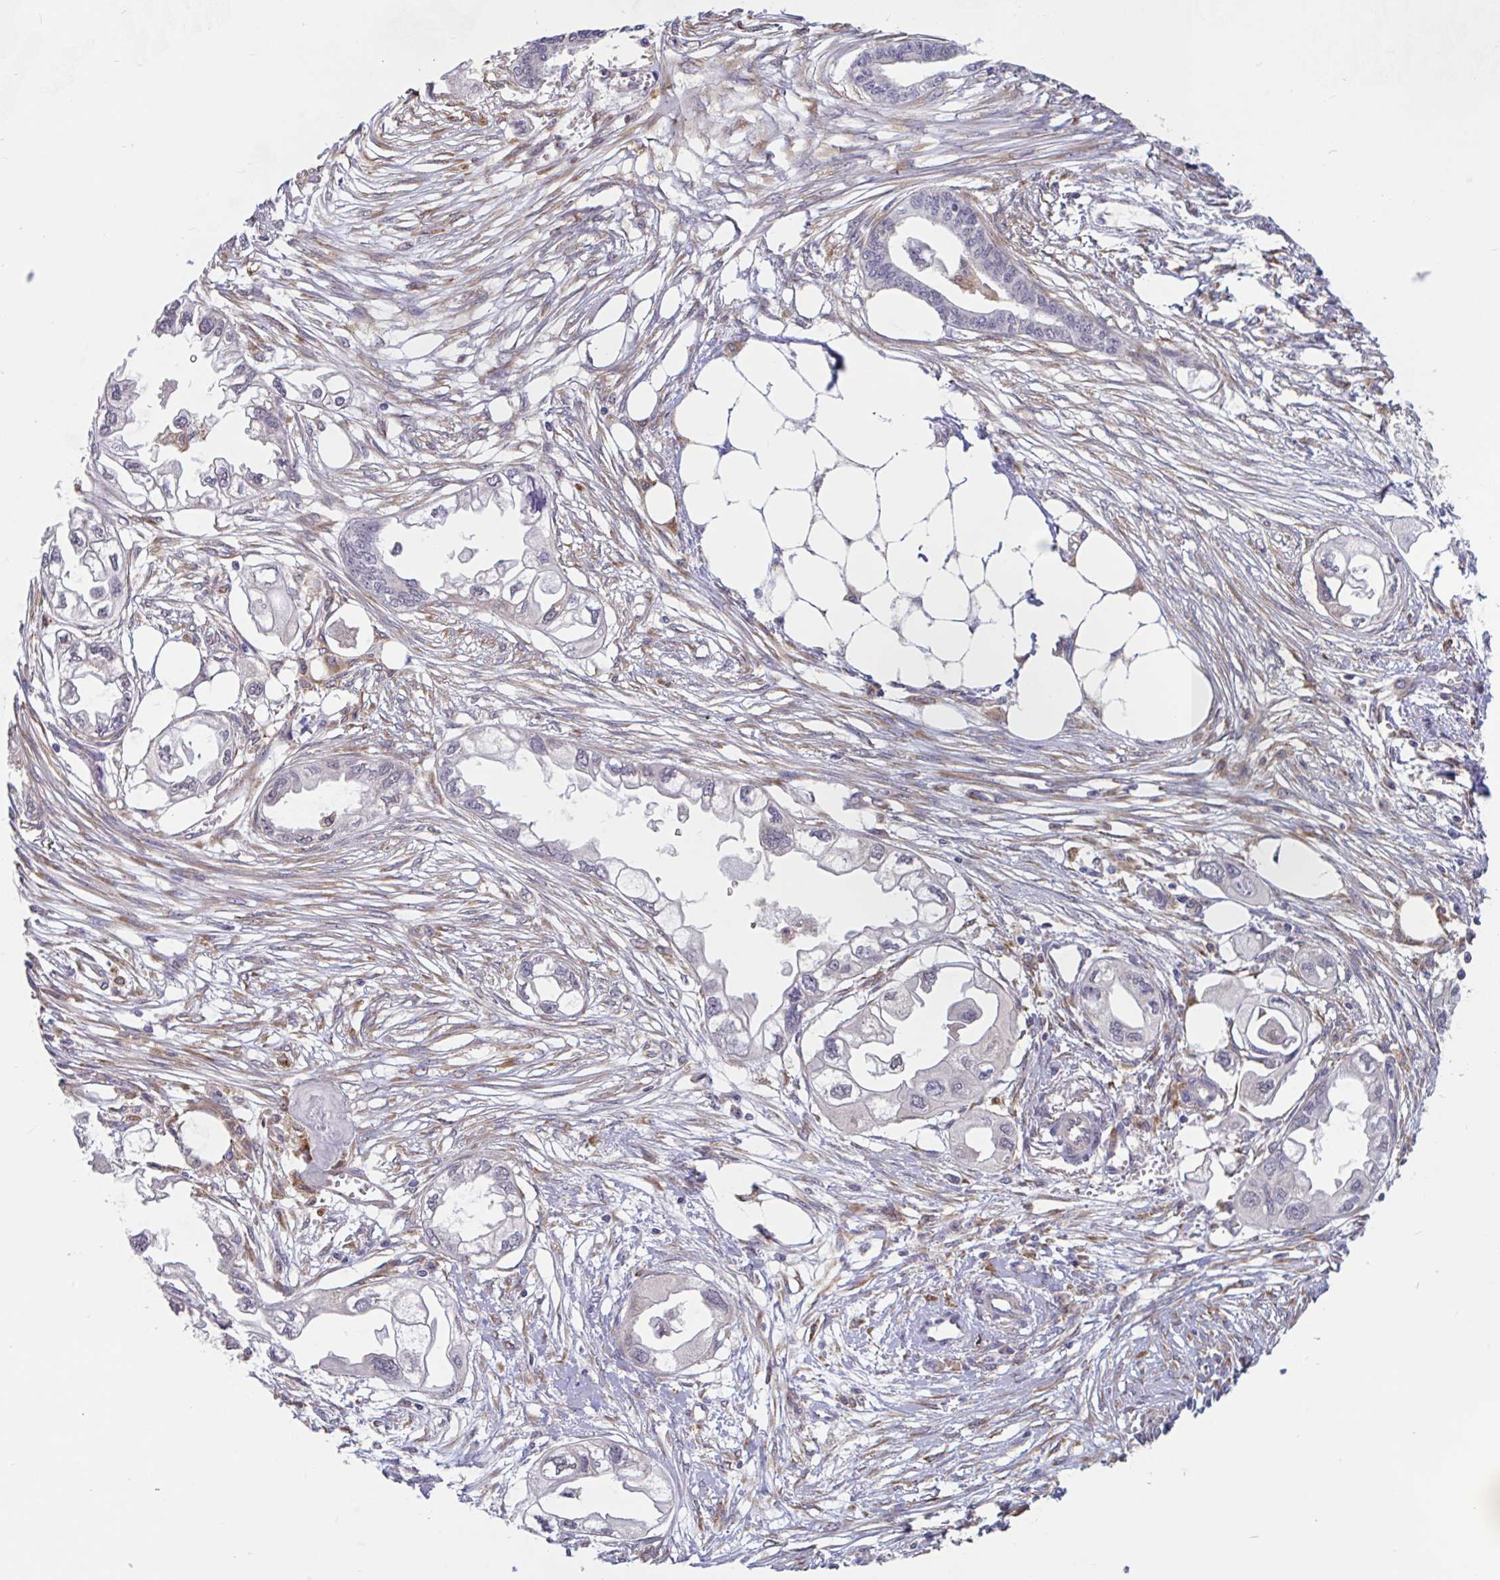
{"staining": {"intensity": "negative", "quantity": "none", "location": "none"}, "tissue": "endometrial cancer", "cell_type": "Tumor cells", "image_type": "cancer", "snomed": [{"axis": "morphology", "description": "Adenocarcinoma, NOS"}, {"axis": "morphology", "description": "Adenocarcinoma, metastatic, NOS"}, {"axis": "topography", "description": "Adipose tissue"}, {"axis": "topography", "description": "Endometrium"}], "caption": "High magnification brightfield microscopy of metastatic adenocarcinoma (endometrial) stained with DAB (brown) and counterstained with hematoxylin (blue): tumor cells show no significant staining.", "gene": "SNX8", "patient": {"sex": "female", "age": 67}}